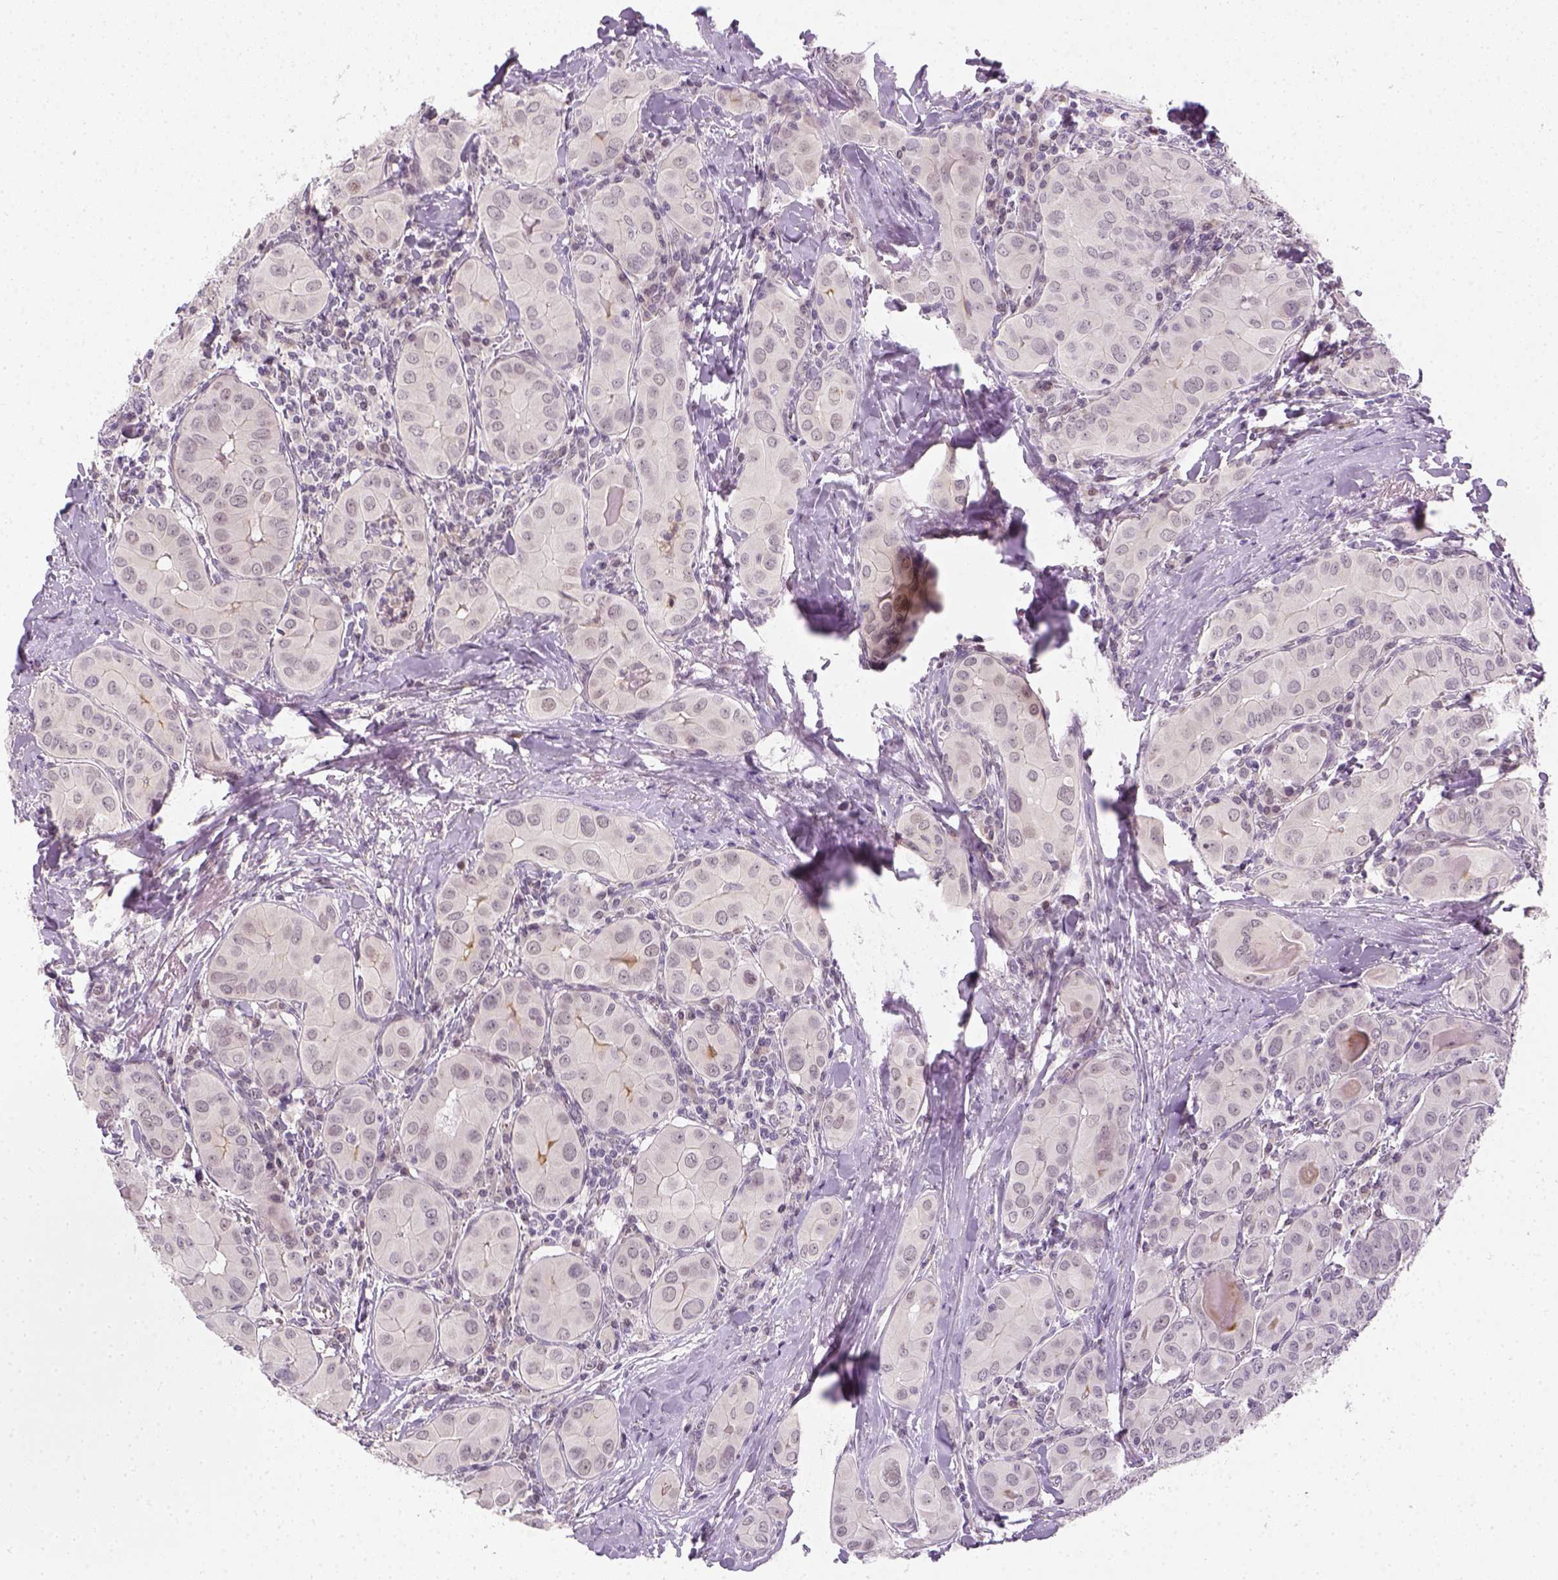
{"staining": {"intensity": "negative", "quantity": "none", "location": "none"}, "tissue": "thyroid cancer", "cell_type": "Tumor cells", "image_type": "cancer", "snomed": [{"axis": "morphology", "description": "Papillary adenocarcinoma, NOS"}, {"axis": "topography", "description": "Thyroid gland"}], "caption": "The image demonstrates no significant positivity in tumor cells of thyroid cancer.", "gene": "MAGEB3", "patient": {"sex": "female", "age": 37}}